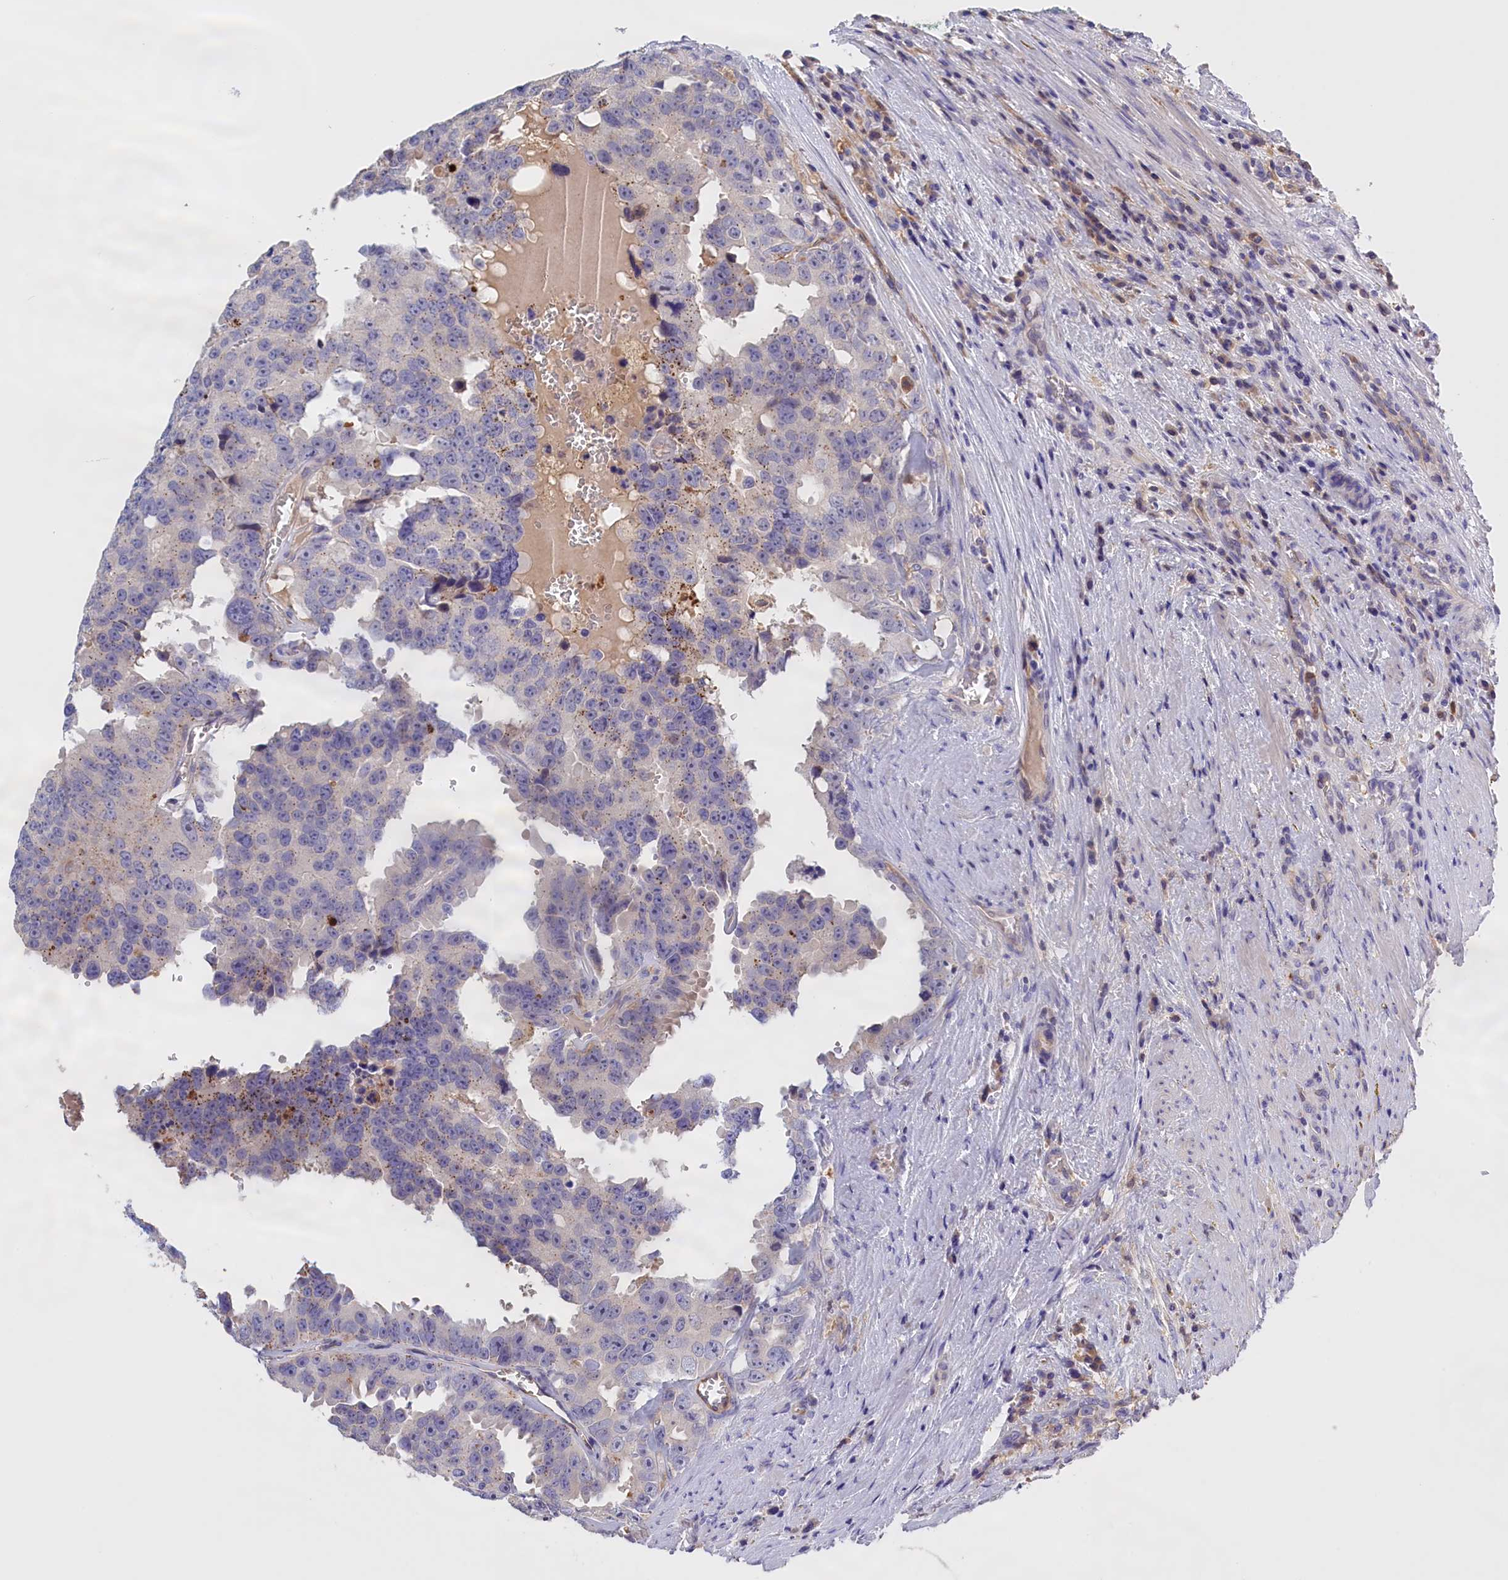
{"staining": {"intensity": "negative", "quantity": "none", "location": "none"}, "tissue": "prostate cancer", "cell_type": "Tumor cells", "image_type": "cancer", "snomed": [{"axis": "morphology", "description": "Adenocarcinoma, High grade"}, {"axis": "topography", "description": "Prostate"}], "caption": "A high-resolution micrograph shows immunohistochemistry staining of adenocarcinoma (high-grade) (prostate), which shows no significant staining in tumor cells.", "gene": "FAM149B1", "patient": {"sex": "male", "age": 71}}